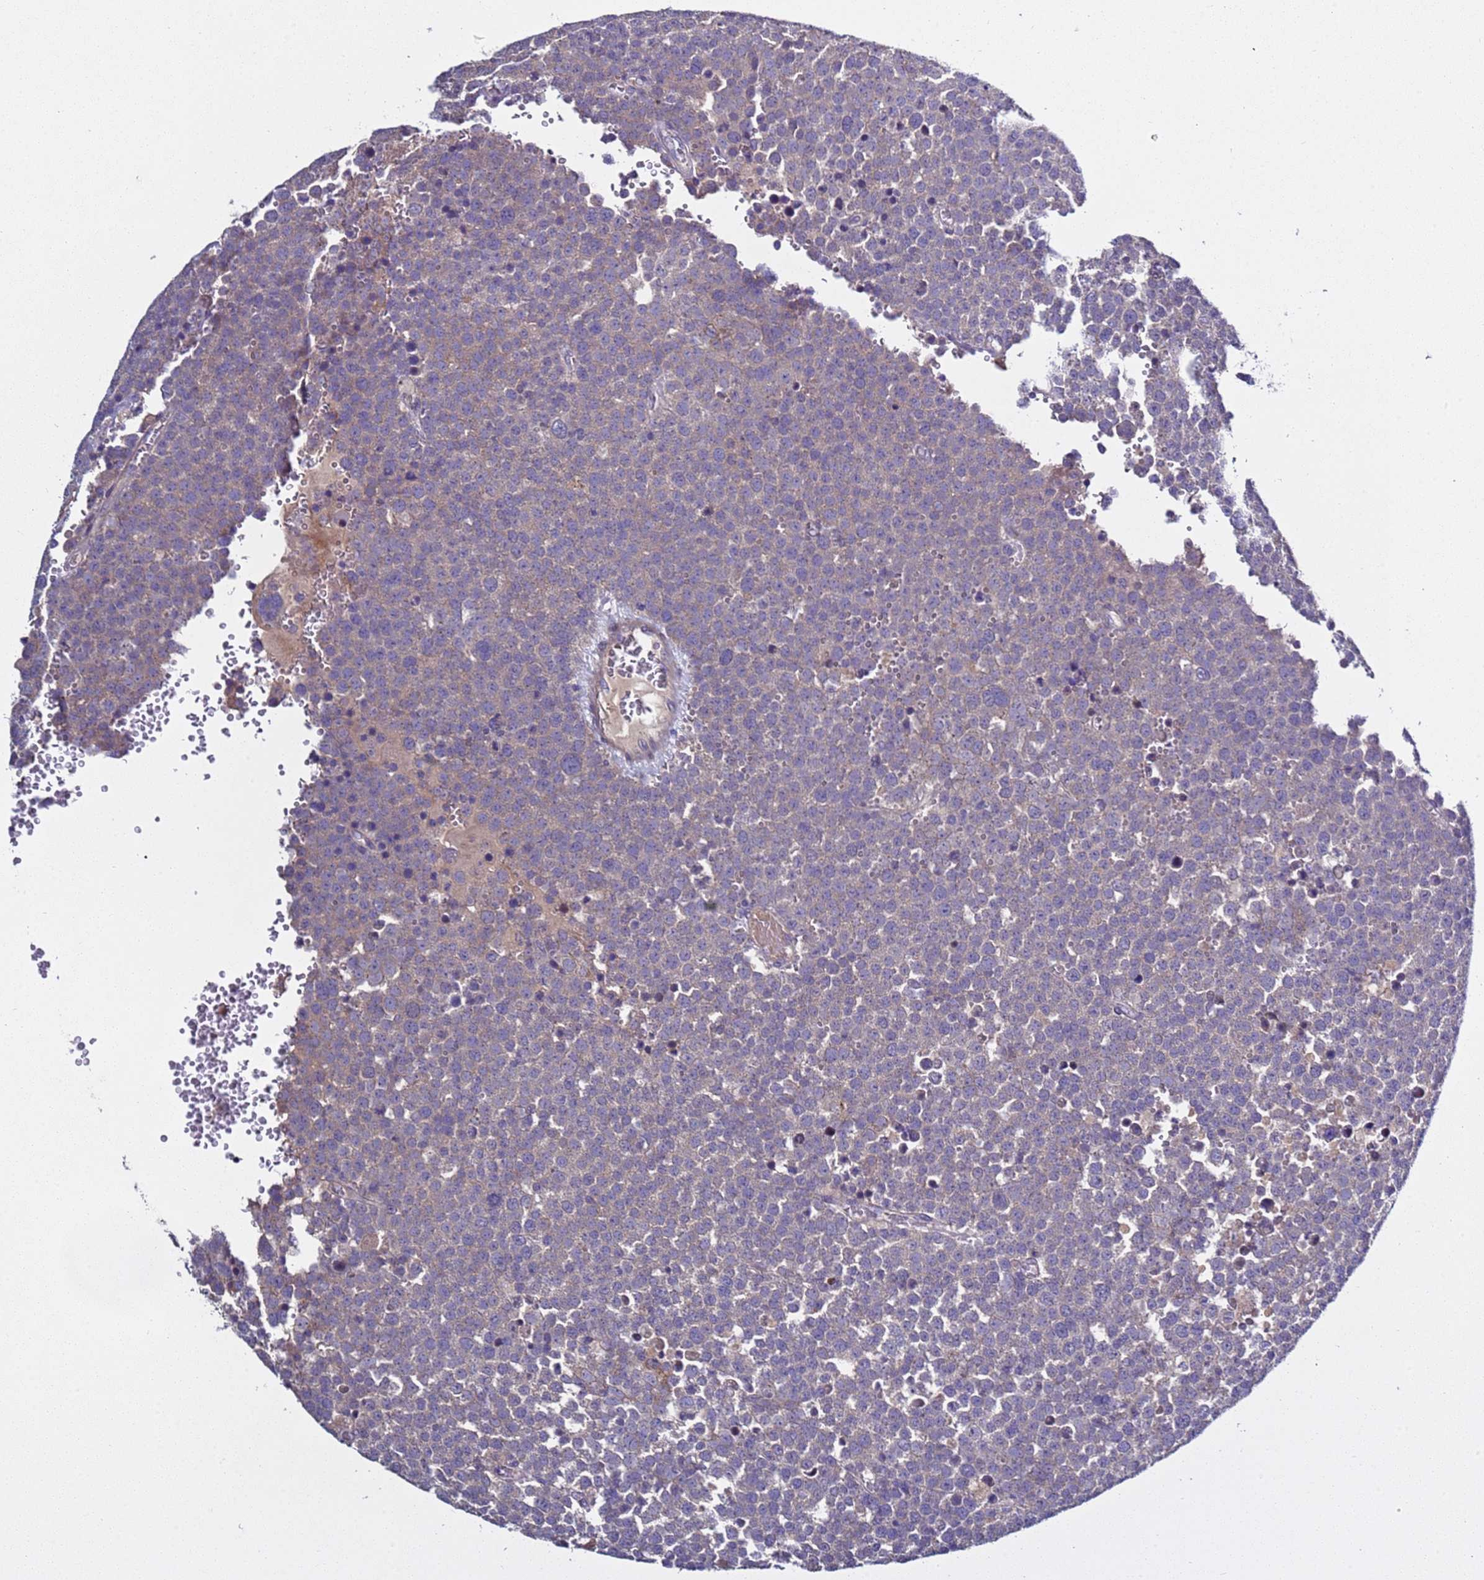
{"staining": {"intensity": "negative", "quantity": "none", "location": "none"}, "tissue": "testis cancer", "cell_type": "Tumor cells", "image_type": "cancer", "snomed": [{"axis": "morphology", "description": "Seminoma, NOS"}, {"axis": "topography", "description": "Testis"}], "caption": "Protein analysis of testis cancer (seminoma) demonstrates no significant positivity in tumor cells. (DAB immunohistochemistry (IHC) visualized using brightfield microscopy, high magnification).", "gene": "RABL2B", "patient": {"sex": "male", "age": 71}}